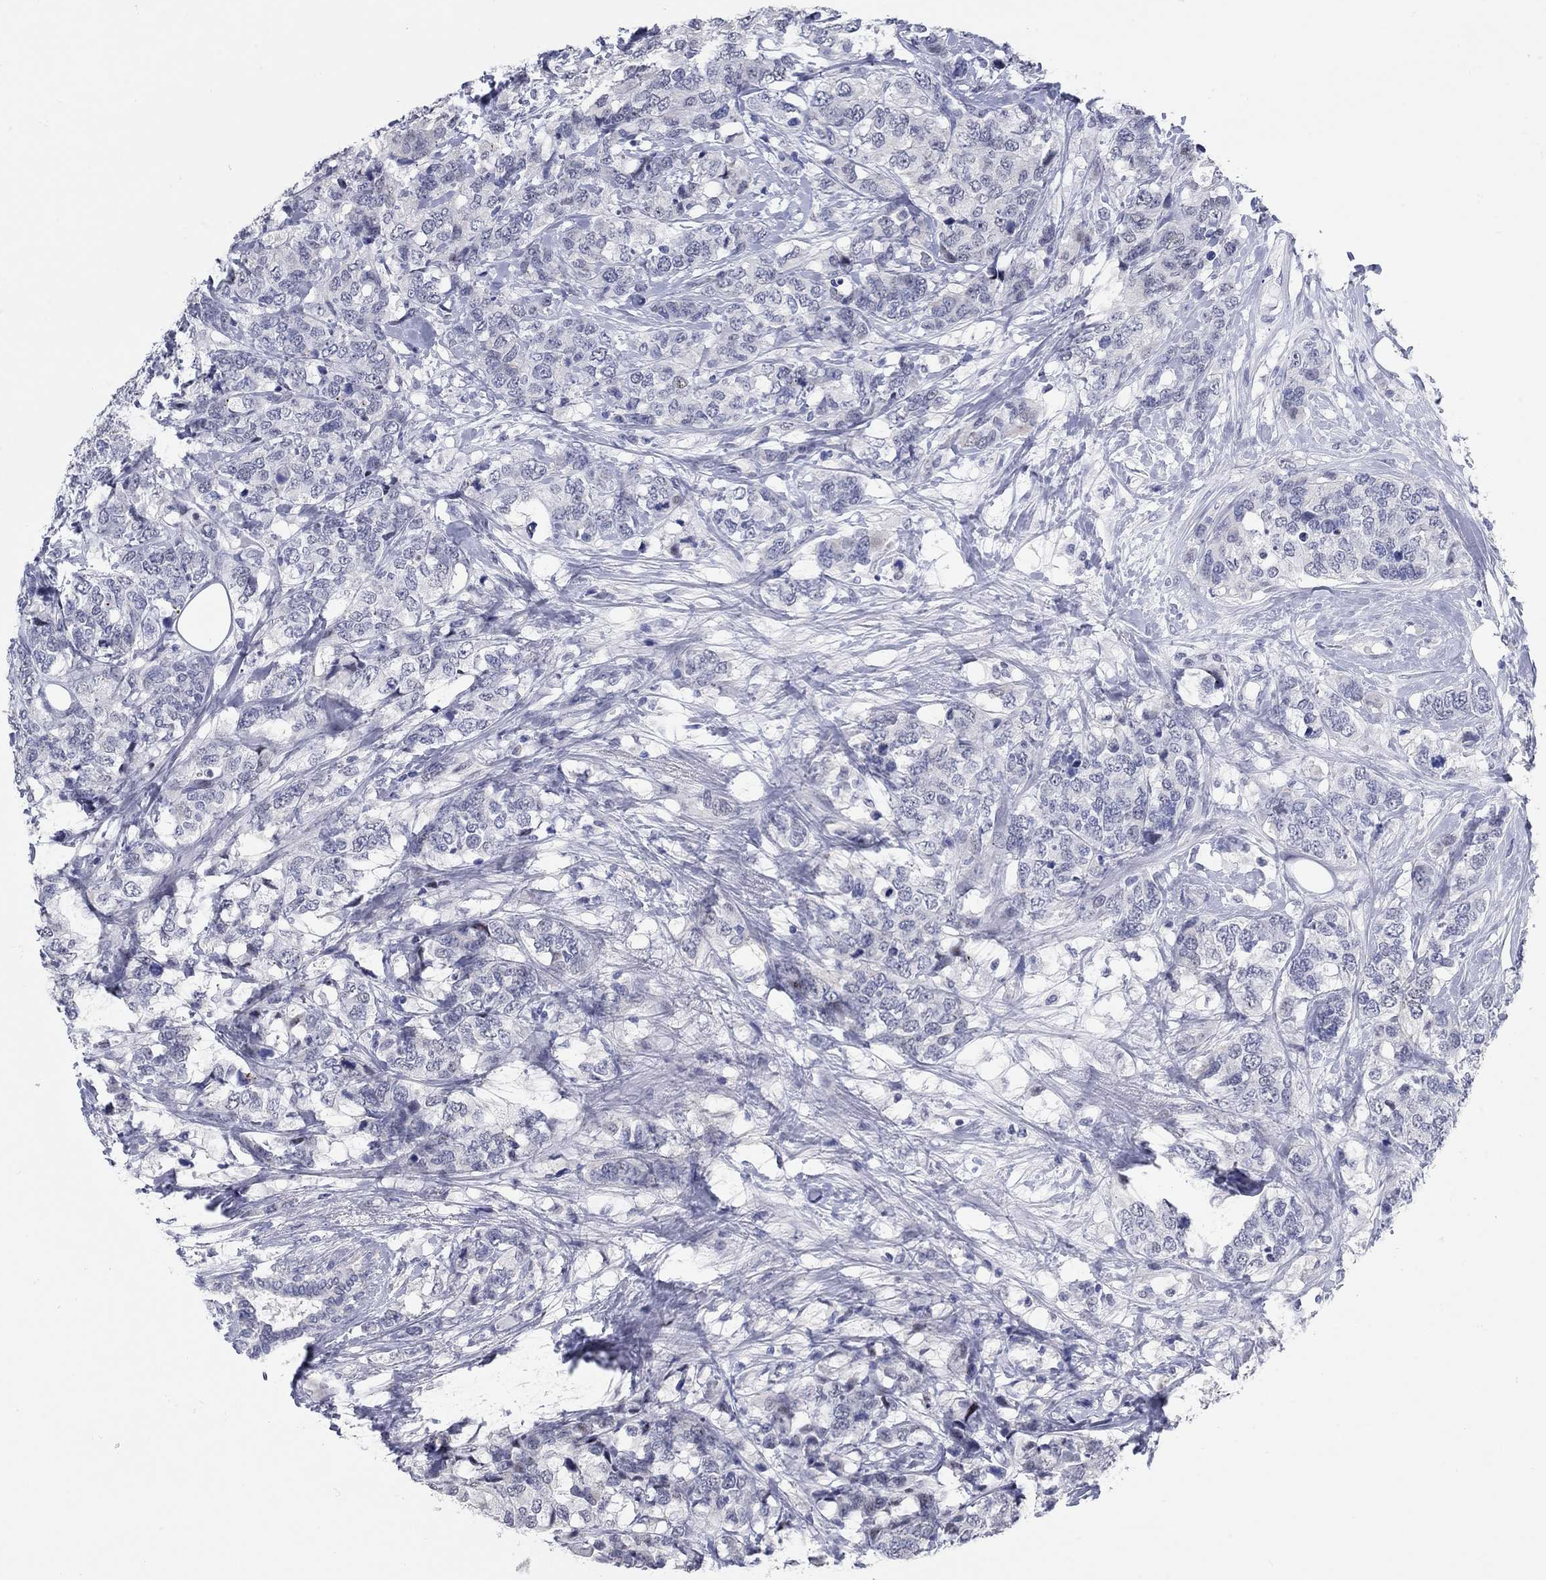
{"staining": {"intensity": "negative", "quantity": "none", "location": "none"}, "tissue": "breast cancer", "cell_type": "Tumor cells", "image_type": "cancer", "snomed": [{"axis": "morphology", "description": "Lobular carcinoma"}, {"axis": "topography", "description": "Breast"}], "caption": "The histopathology image displays no staining of tumor cells in breast lobular carcinoma.", "gene": "WASF3", "patient": {"sex": "female", "age": 59}}